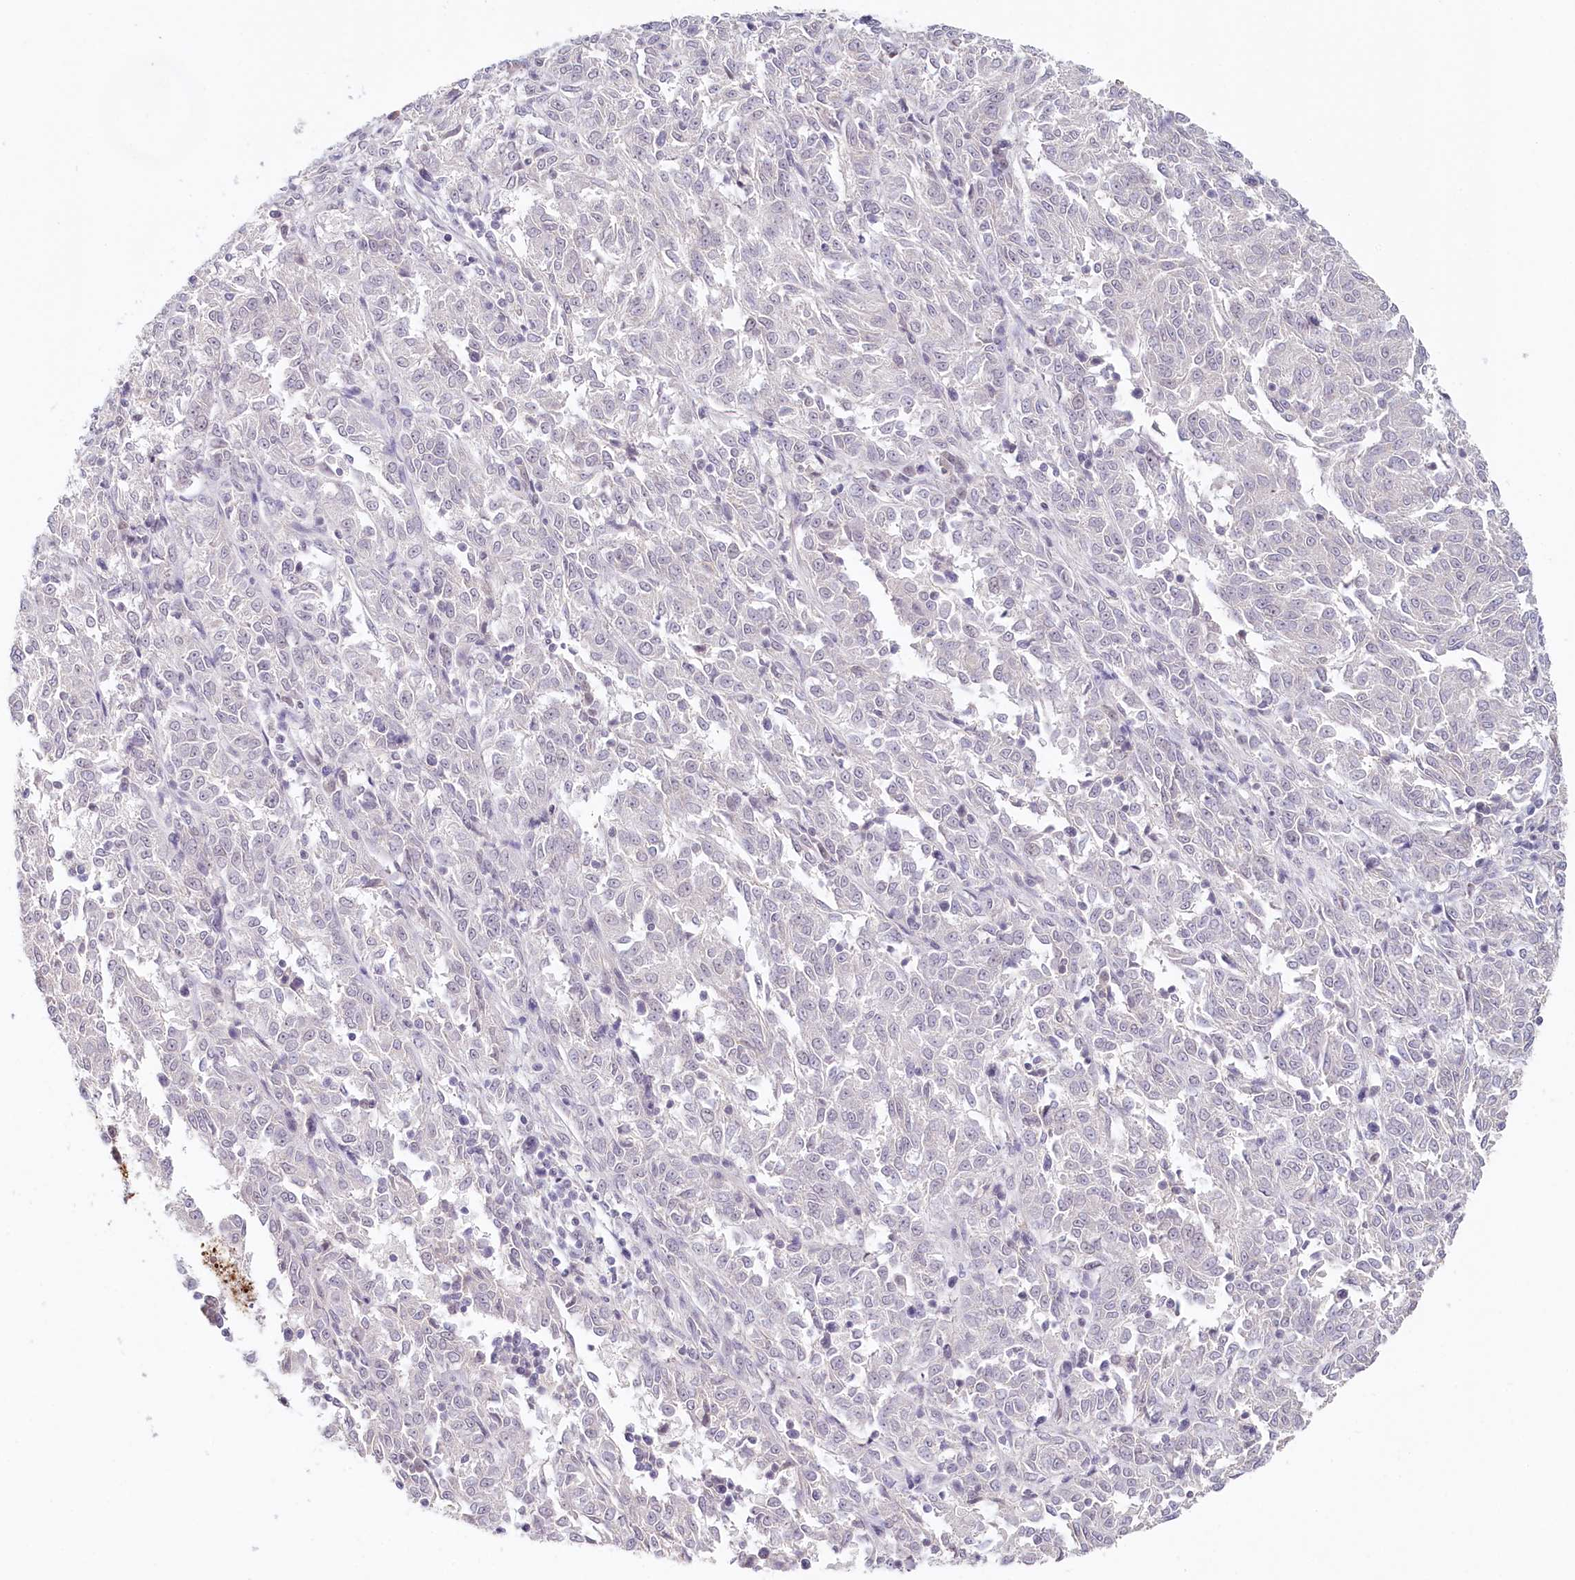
{"staining": {"intensity": "negative", "quantity": "none", "location": "none"}, "tissue": "melanoma", "cell_type": "Tumor cells", "image_type": "cancer", "snomed": [{"axis": "morphology", "description": "Malignant melanoma, NOS"}, {"axis": "topography", "description": "Skin"}], "caption": "Immunohistochemistry (IHC) of malignant melanoma demonstrates no expression in tumor cells. (DAB immunohistochemistry with hematoxylin counter stain).", "gene": "AMTN", "patient": {"sex": "female", "age": 72}}